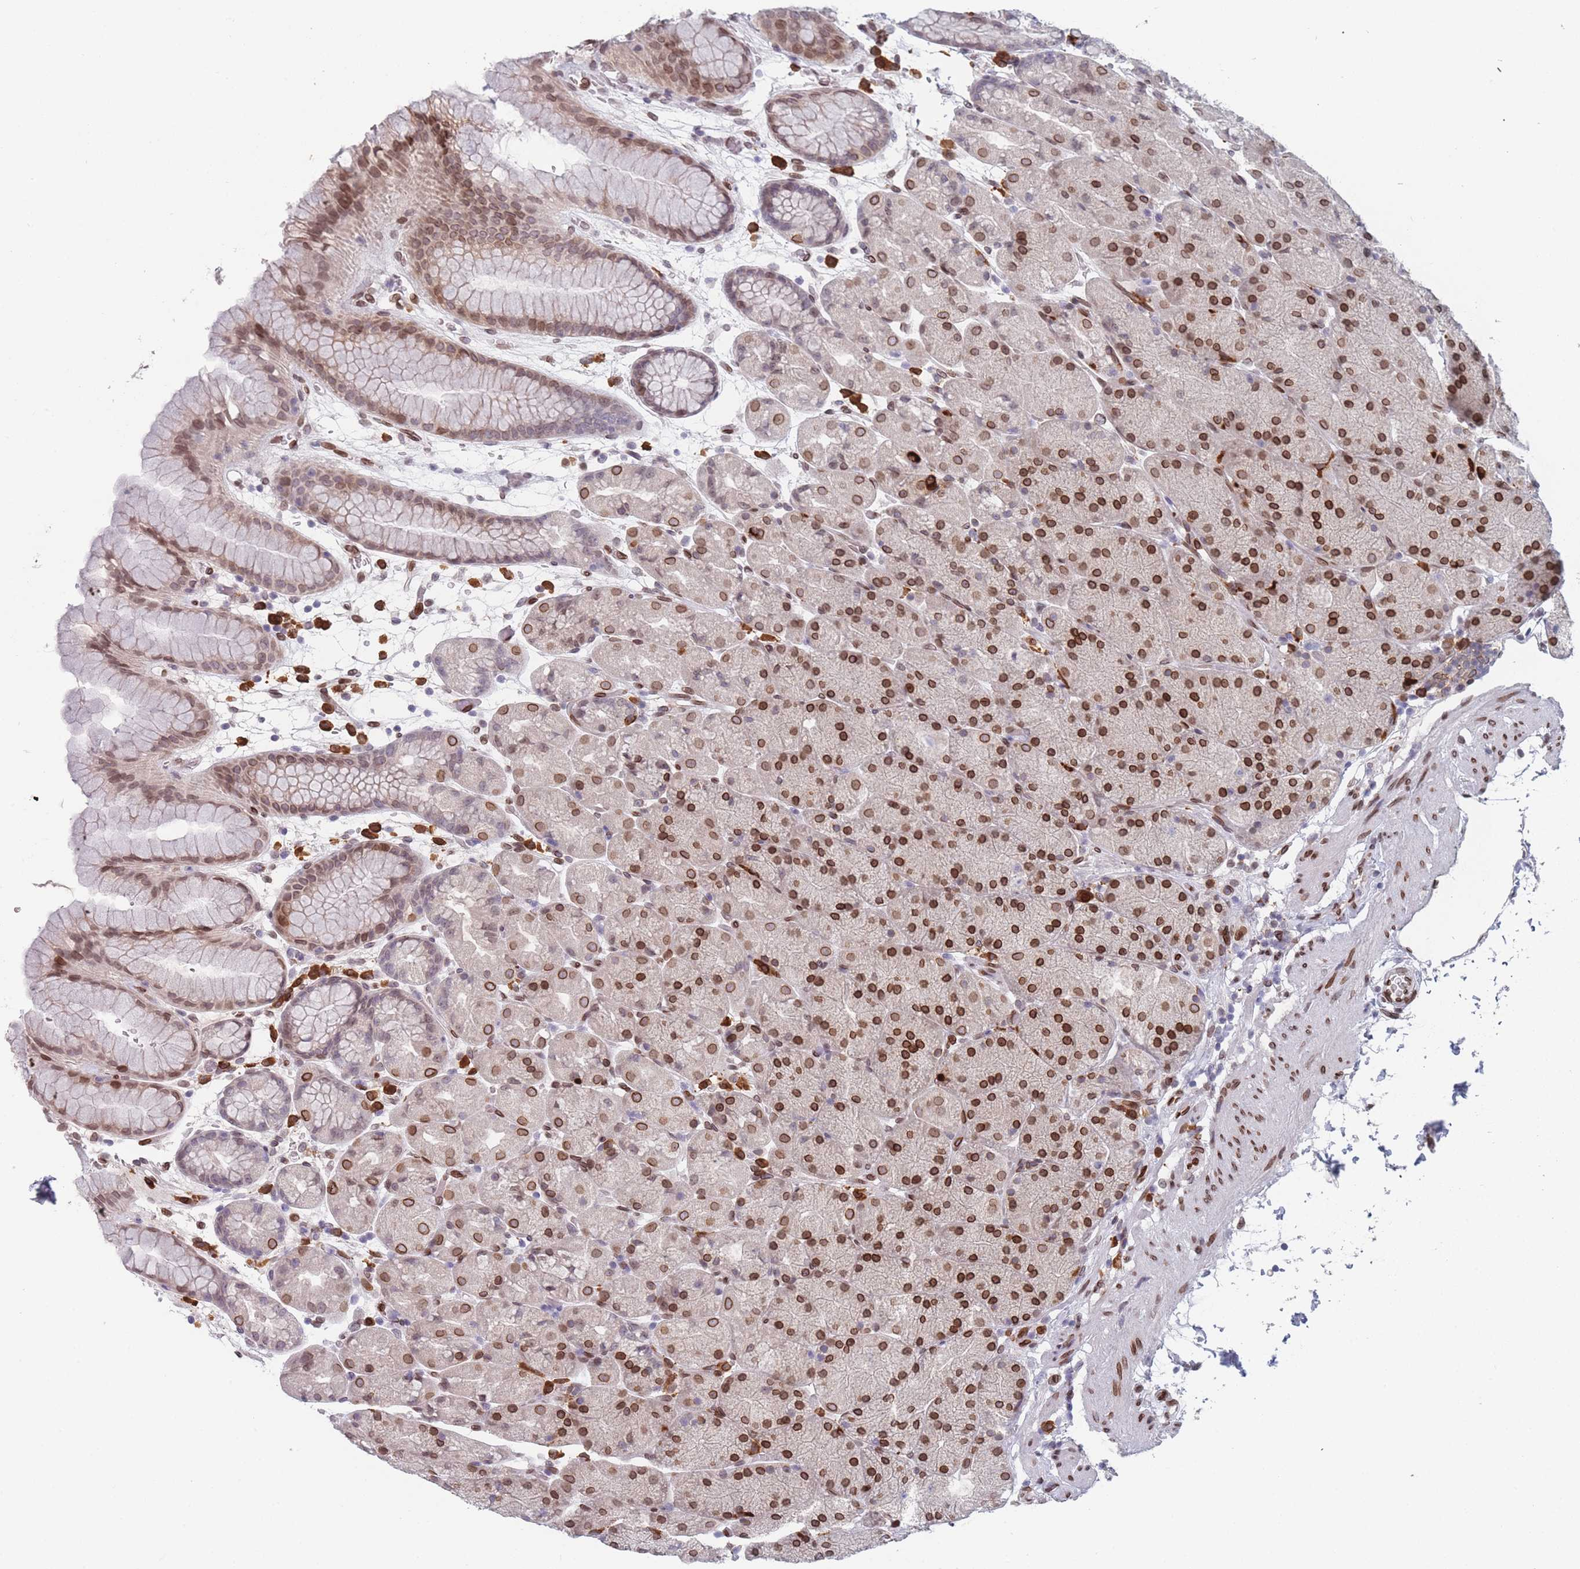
{"staining": {"intensity": "strong", "quantity": "25%-75%", "location": "cytoplasmic/membranous,nuclear"}, "tissue": "stomach", "cell_type": "Glandular cells", "image_type": "normal", "snomed": [{"axis": "morphology", "description": "Normal tissue, NOS"}, {"axis": "topography", "description": "Stomach, upper"}, {"axis": "topography", "description": "Stomach, lower"}], "caption": "Protein expression analysis of benign stomach displays strong cytoplasmic/membranous,nuclear staining in approximately 25%-75% of glandular cells.", "gene": "ZBTB1", "patient": {"sex": "male", "age": 67}}